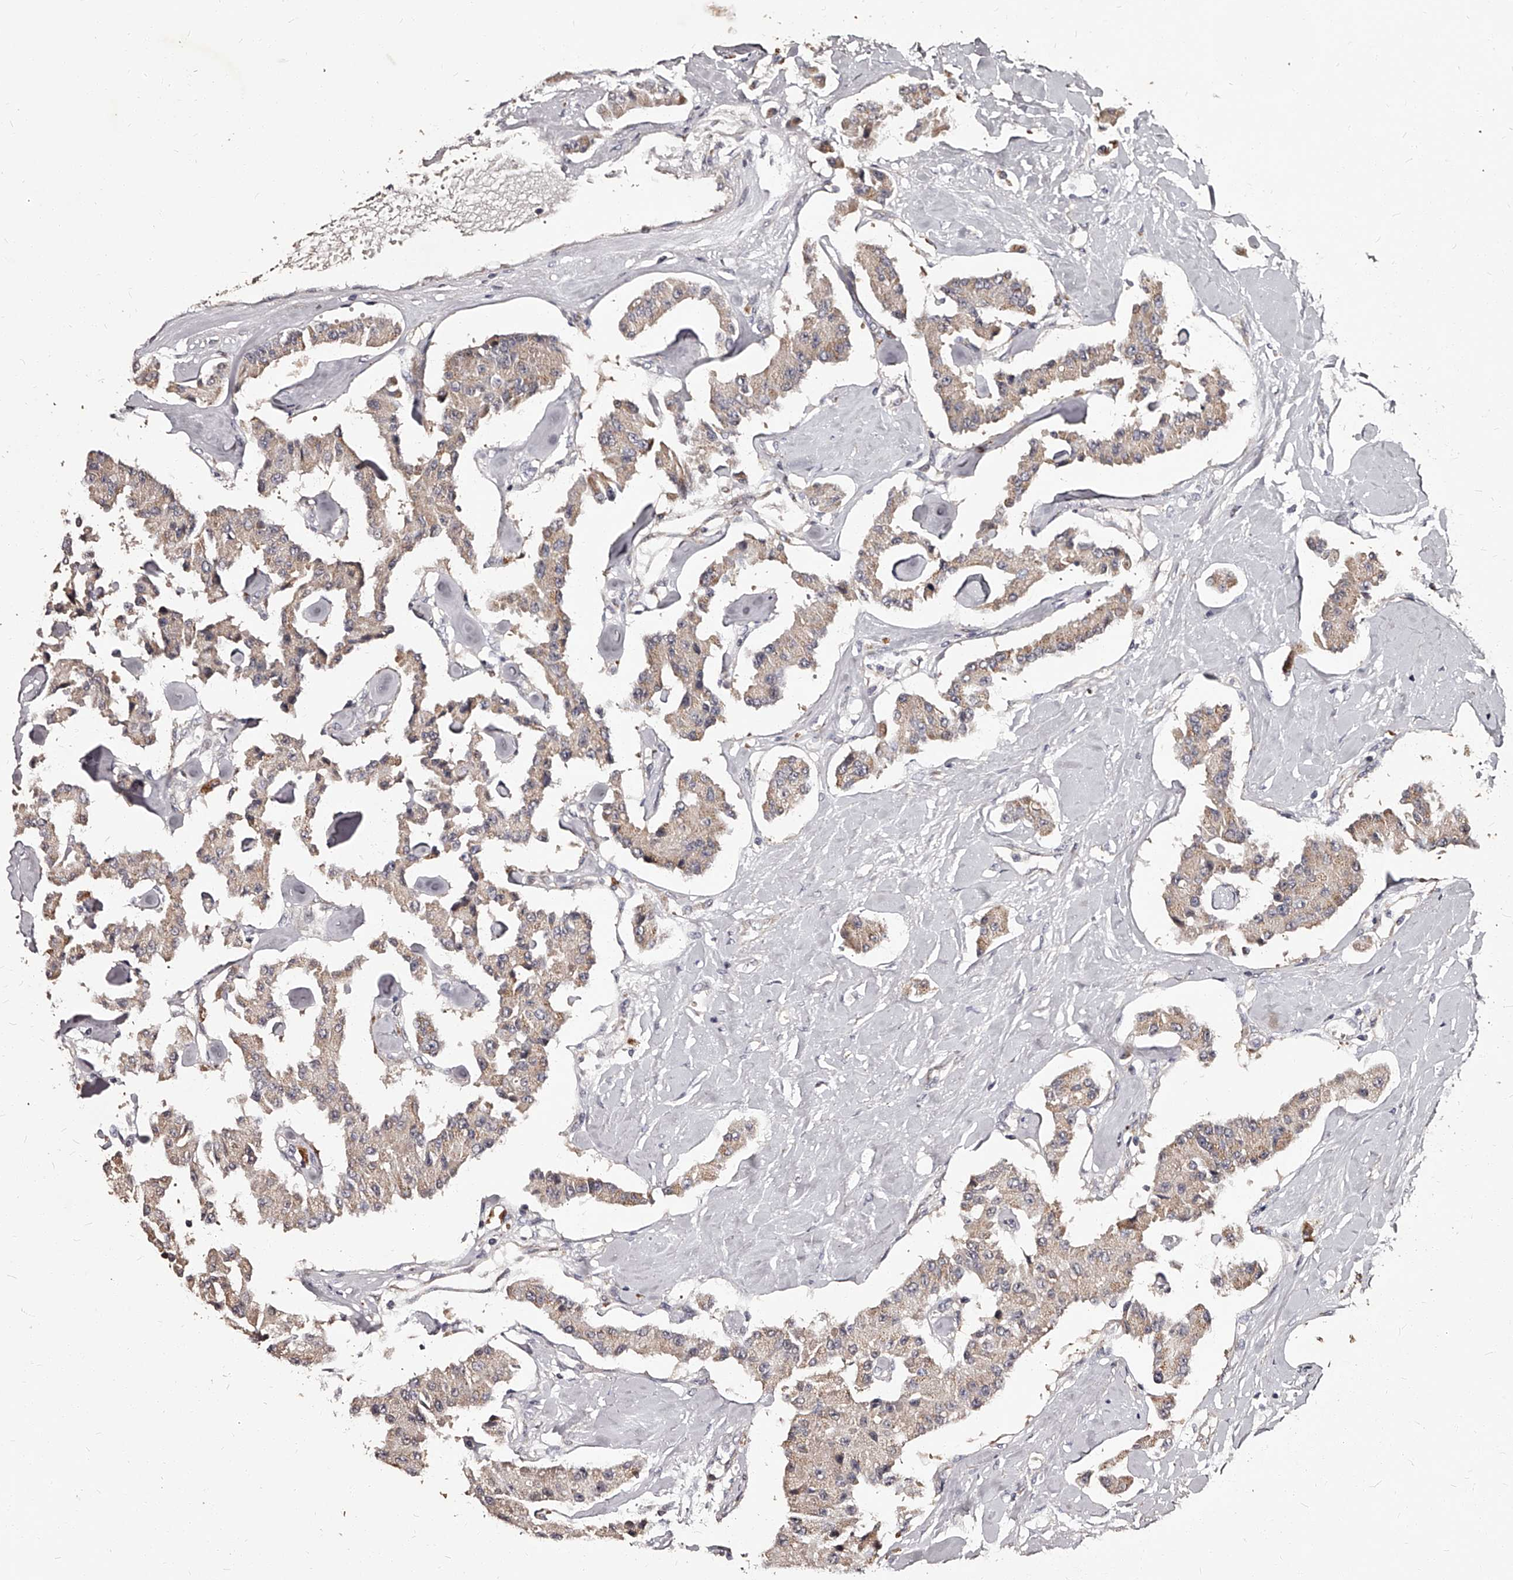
{"staining": {"intensity": "weak", "quantity": ">75%", "location": "cytoplasmic/membranous"}, "tissue": "carcinoid", "cell_type": "Tumor cells", "image_type": "cancer", "snomed": [{"axis": "morphology", "description": "Carcinoid, malignant, NOS"}, {"axis": "topography", "description": "Pancreas"}], "caption": "Immunohistochemistry of human malignant carcinoid displays low levels of weak cytoplasmic/membranous positivity in about >75% of tumor cells.", "gene": "RSC1A1", "patient": {"sex": "male", "age": 41}}